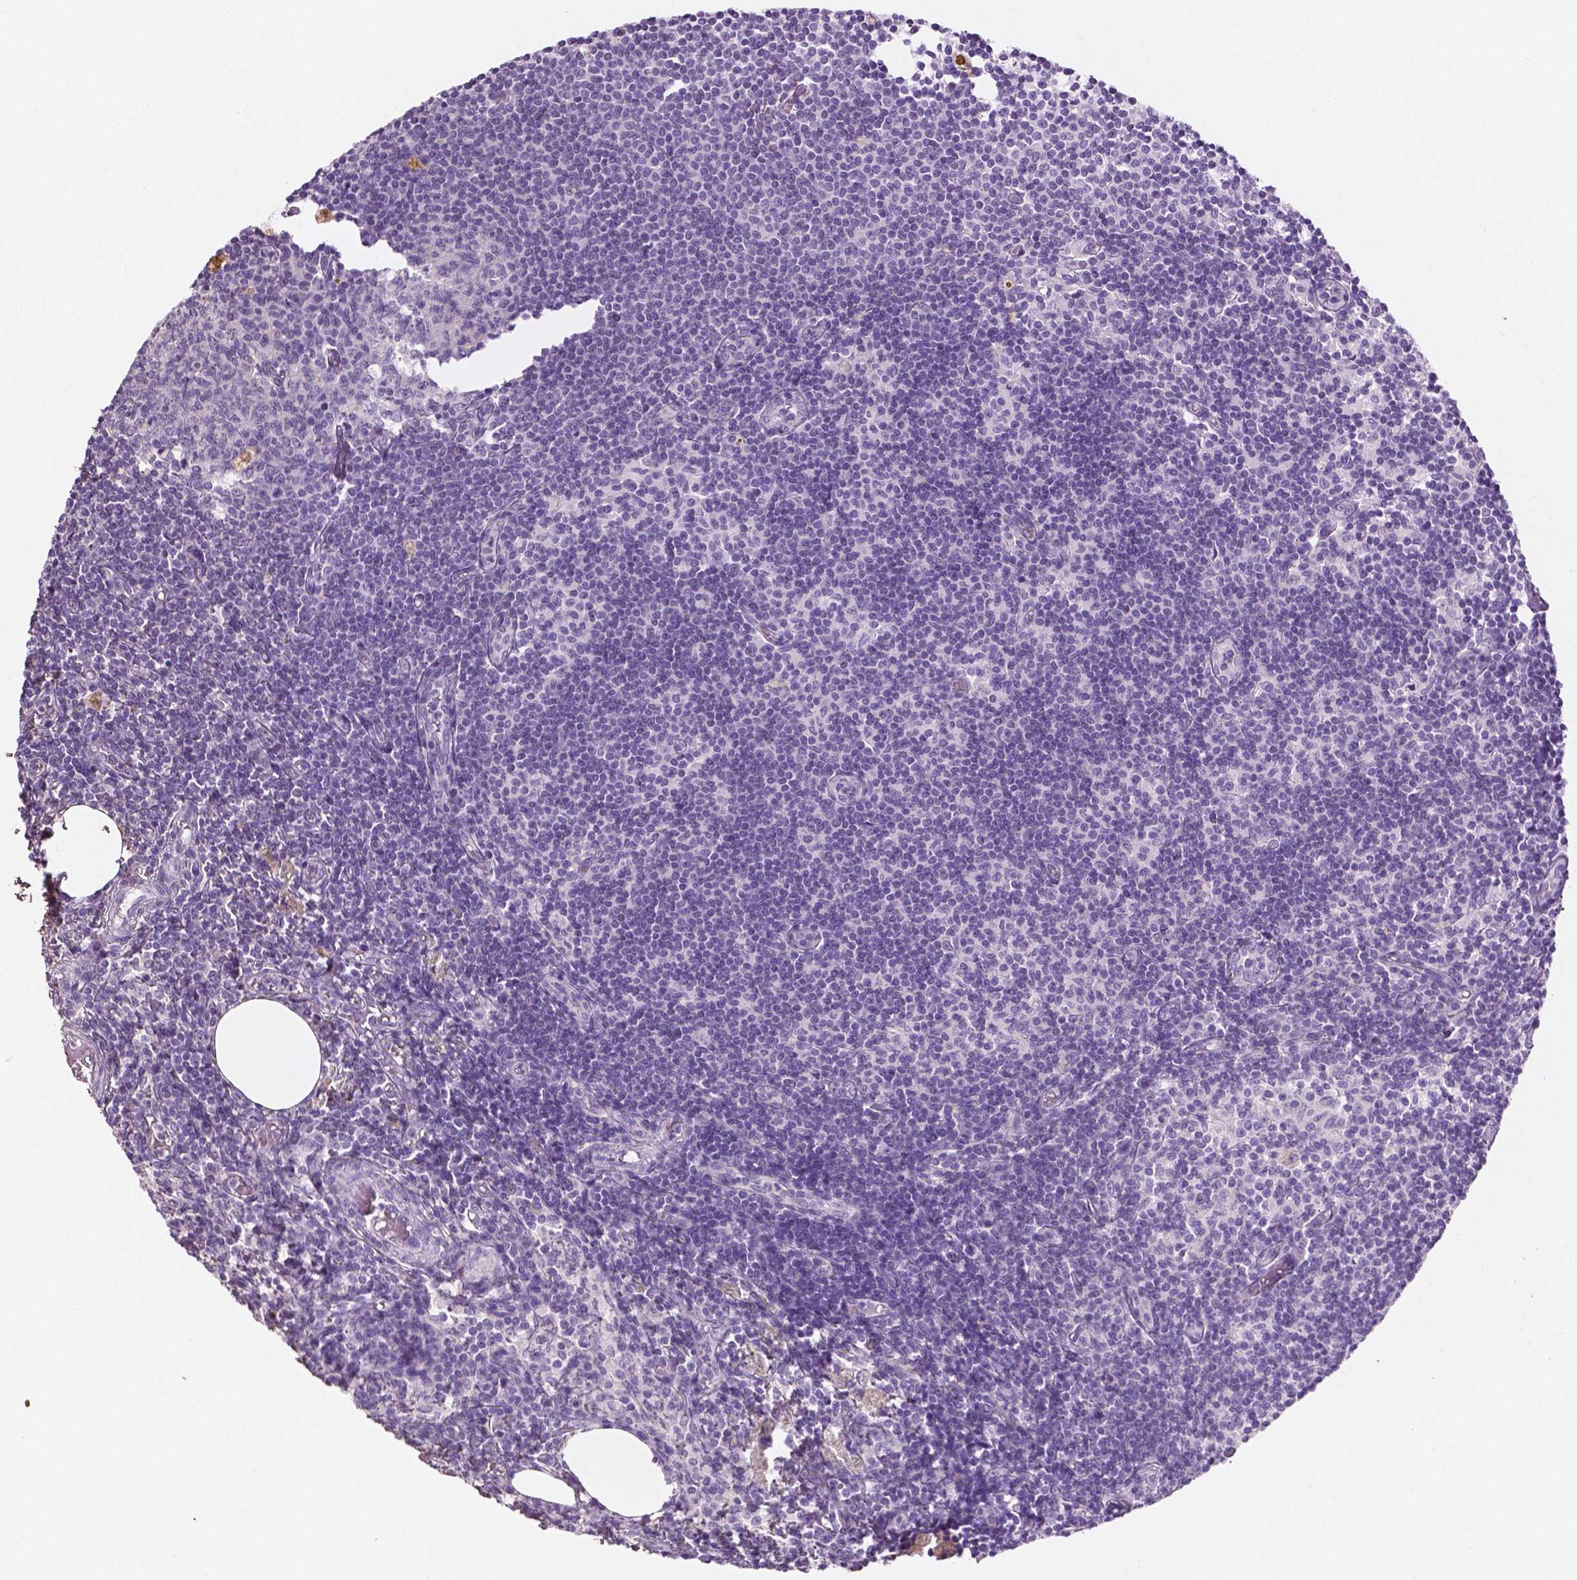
{"staining": {"intensity": "negative", "quantity": "none", "location": "none"}, "tissue": "lymph node", "cell_type": "Germinal center cells", "image_type": "normal", "snomed": [{"axis": "morphology", "description": "Normal tissue, NOS"}, {"axis": "topography", "description": "Lymph node"}], "caption": "The photomicrograph shows no significant expression in germinal center cells of lymph node. Nuclei are stained in blue.", "gene": "DLG2", "patient": {"sex": "female", "age": 69}}